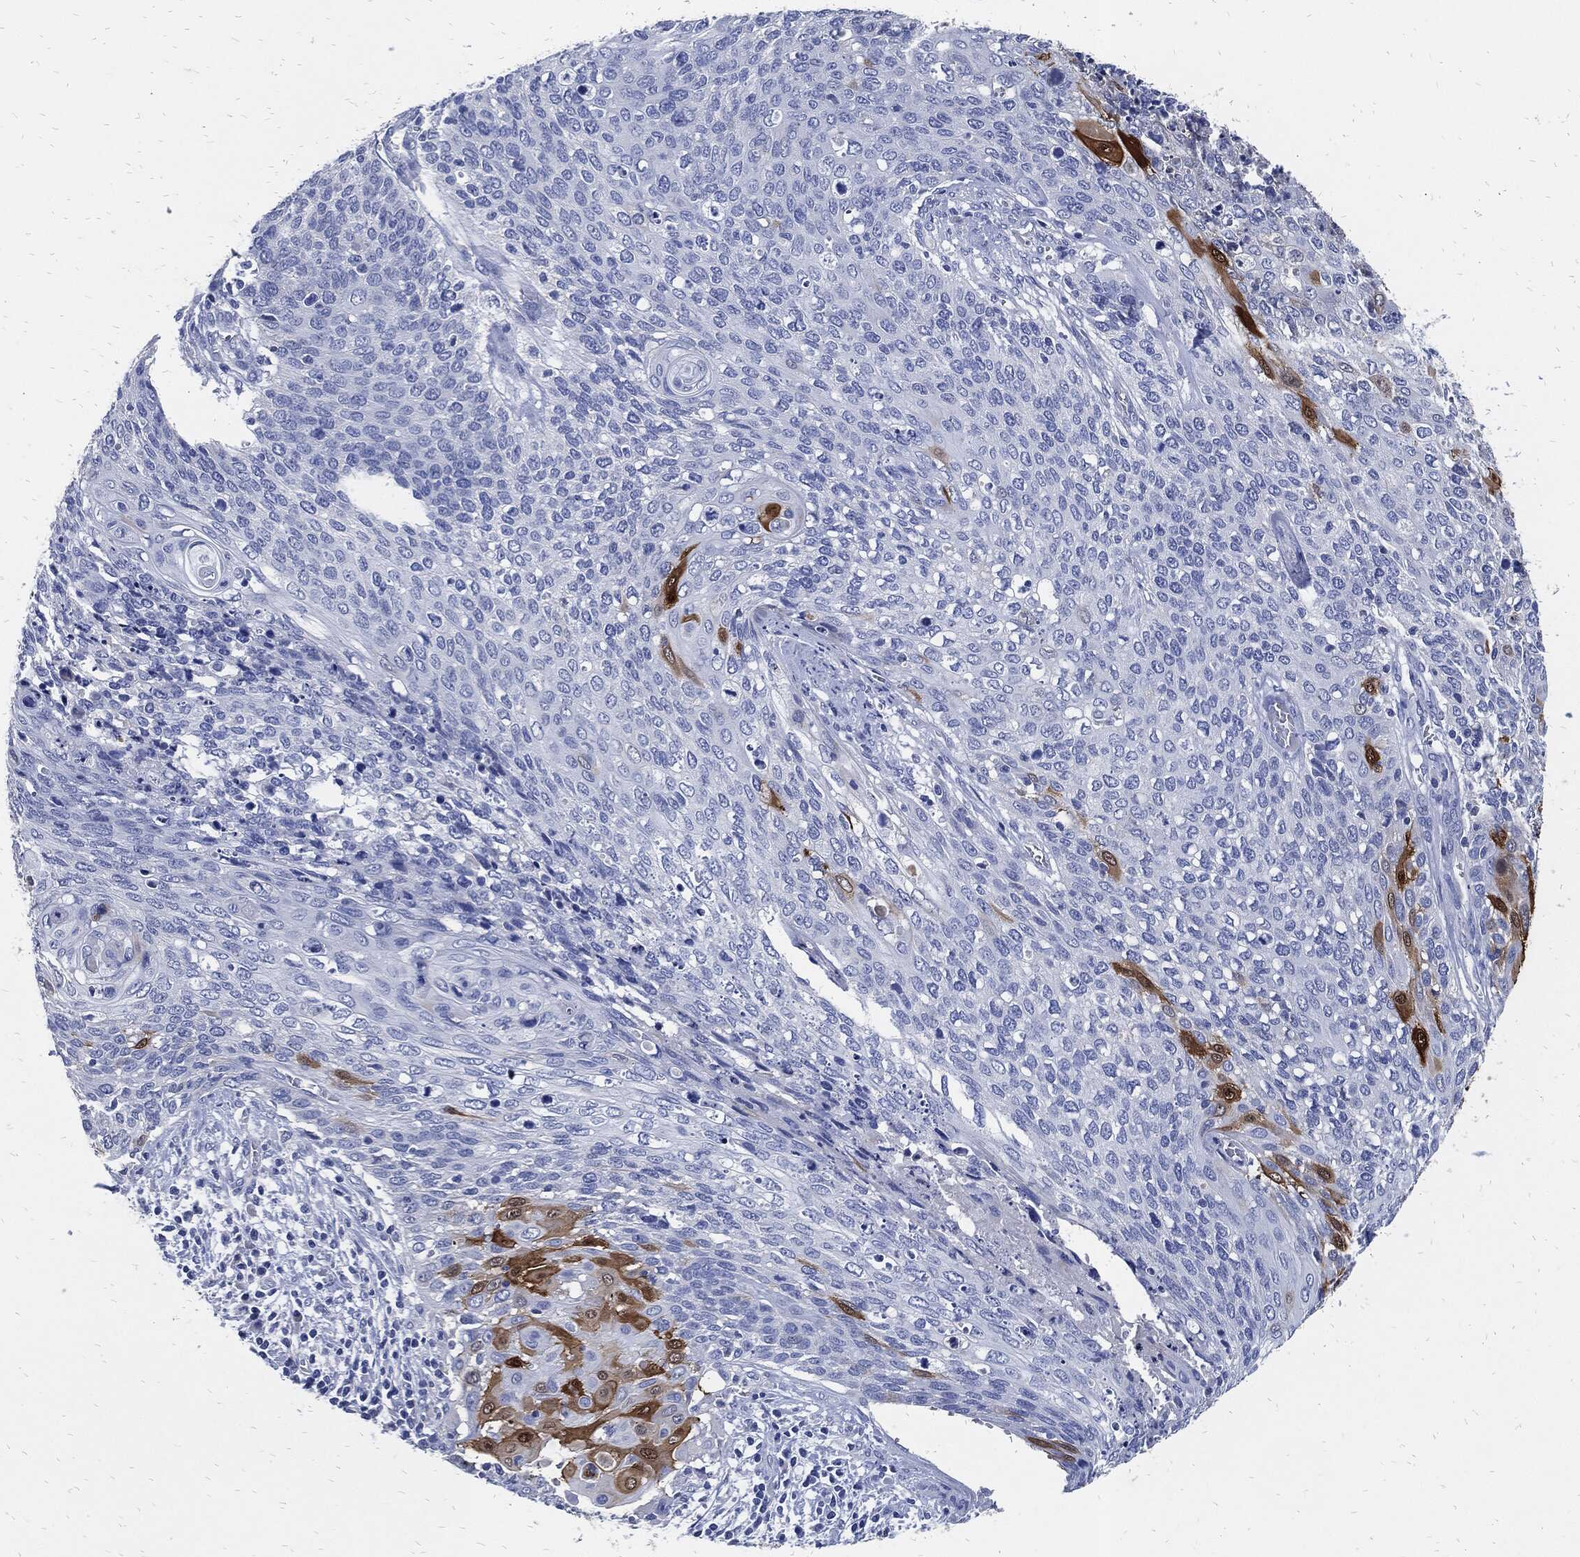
{"staining": {"intensity": "strong", "quantity": "<25%", "location": "cytoplasmic/membranous"}, "tissue": "cervical cancer", "cell_type": "Tumor cells", "image_type": "cancer", "snomed": [{"axis": "morphology", "description": "Squamous cell carcinoma, NOS"}, {"axis": "topography", "description": "Cervix"}], "caption": "Human squamous cell carcinoma (cervical) stained for a protein (brown) displays strong cytoplasmic/membranous positive staining in about <25% of tumor cells.", "gene": "FABP4", "patient": {"sex": "female", "age": 39}}